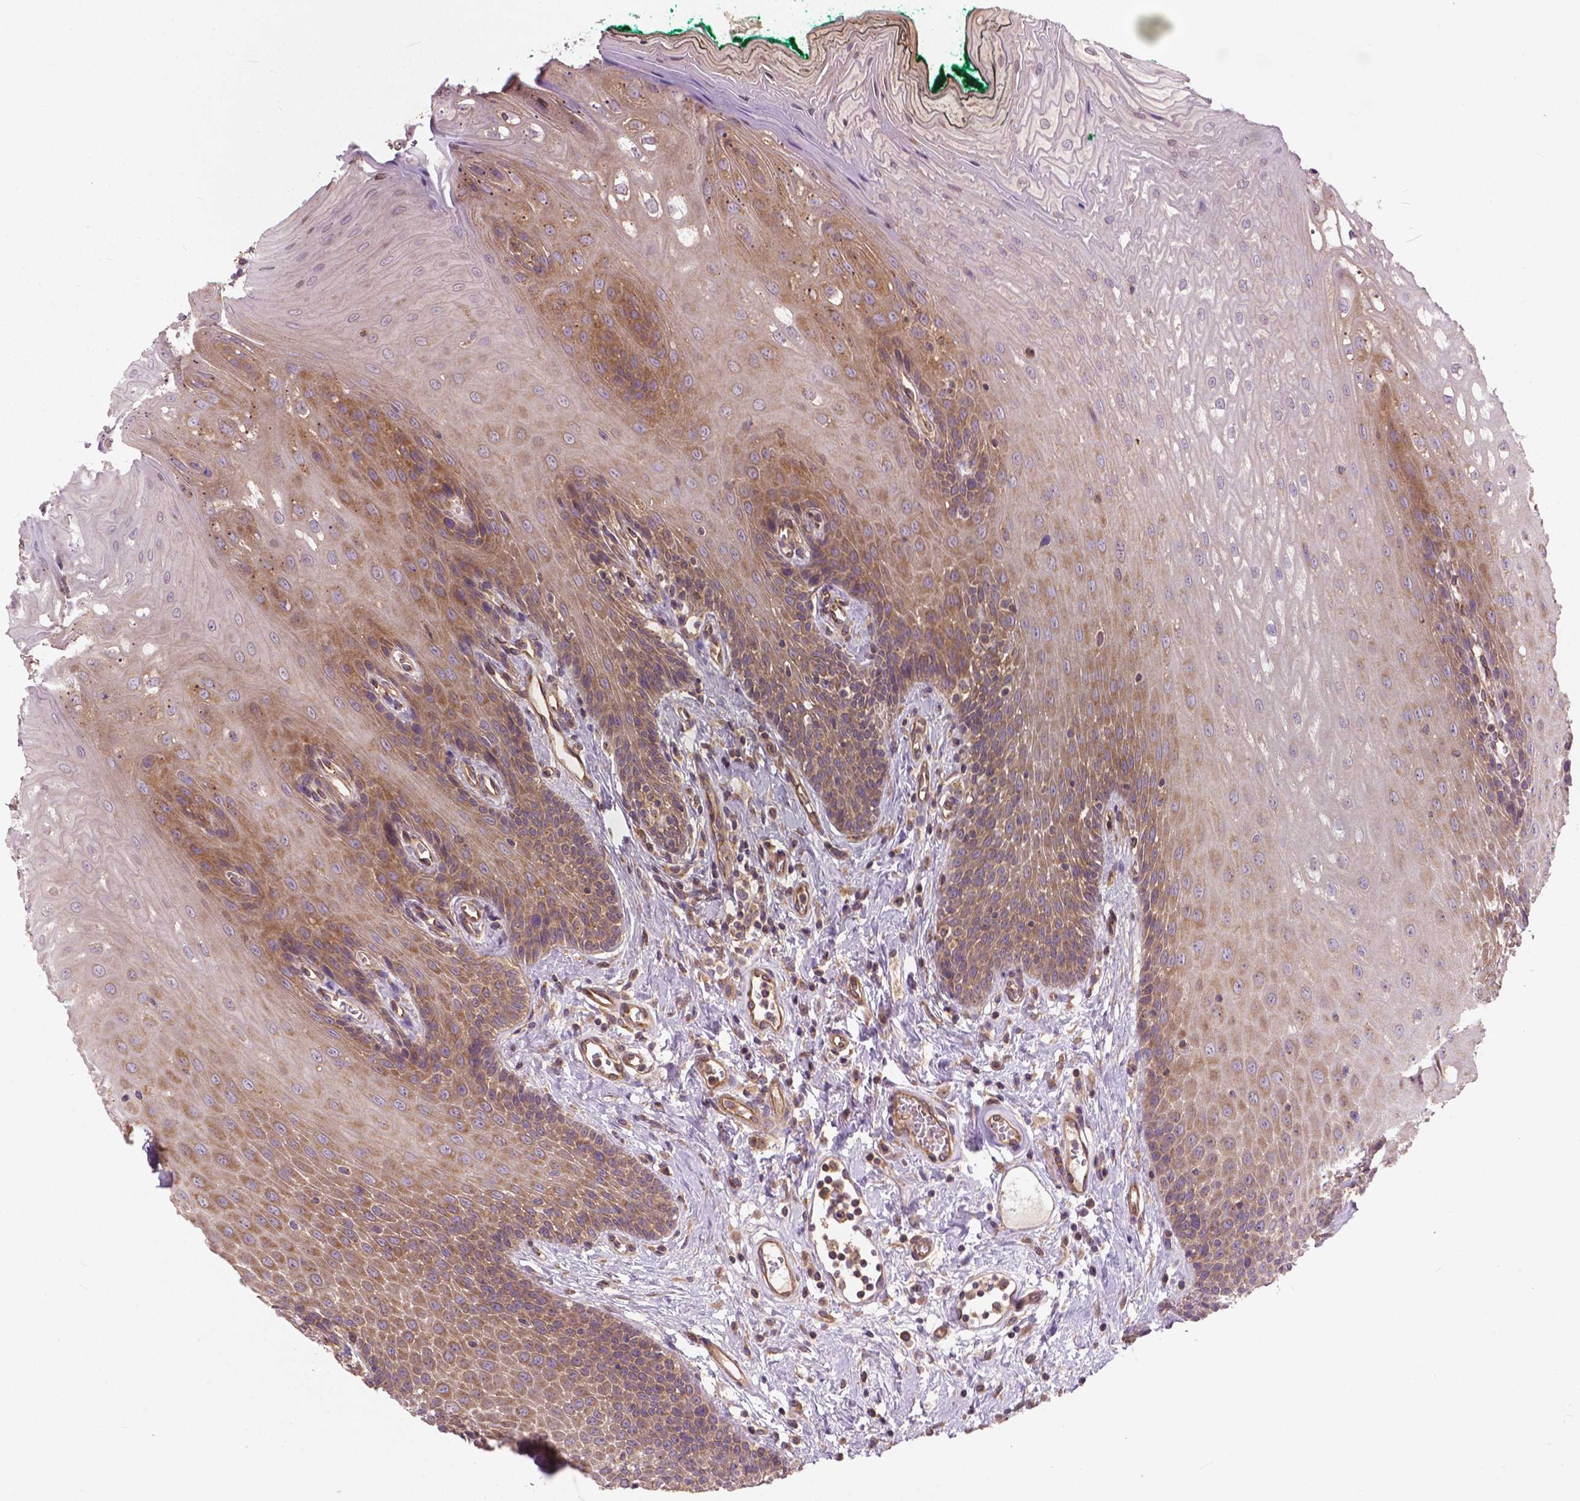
{"staining": {"intensity": "moderate", "quantity": ">75%", "location": "cytoplasmic/membranous"}, "tissue": "oral mucosa", "cell_type": "Squamous epithelial cells", "image_type": "normal", "snomed": [{"axis": "morphology", "description": "Normal tissue, NOS"}, {"axis": "topography", "description": "Oral tissue"}], "caption": "Brown immunohistochemical staining in unremarkable human oral mucosa reveals moderate cytoplasmic/membranous staining in about >75% of squamous epithelial cells. (DAB (3,3'-diaminobenzidine) IHC, brown staining for protein, blue staining for nuclei).", "gene": "MZT1", "patient": {"sex": "female", "age": 68}}